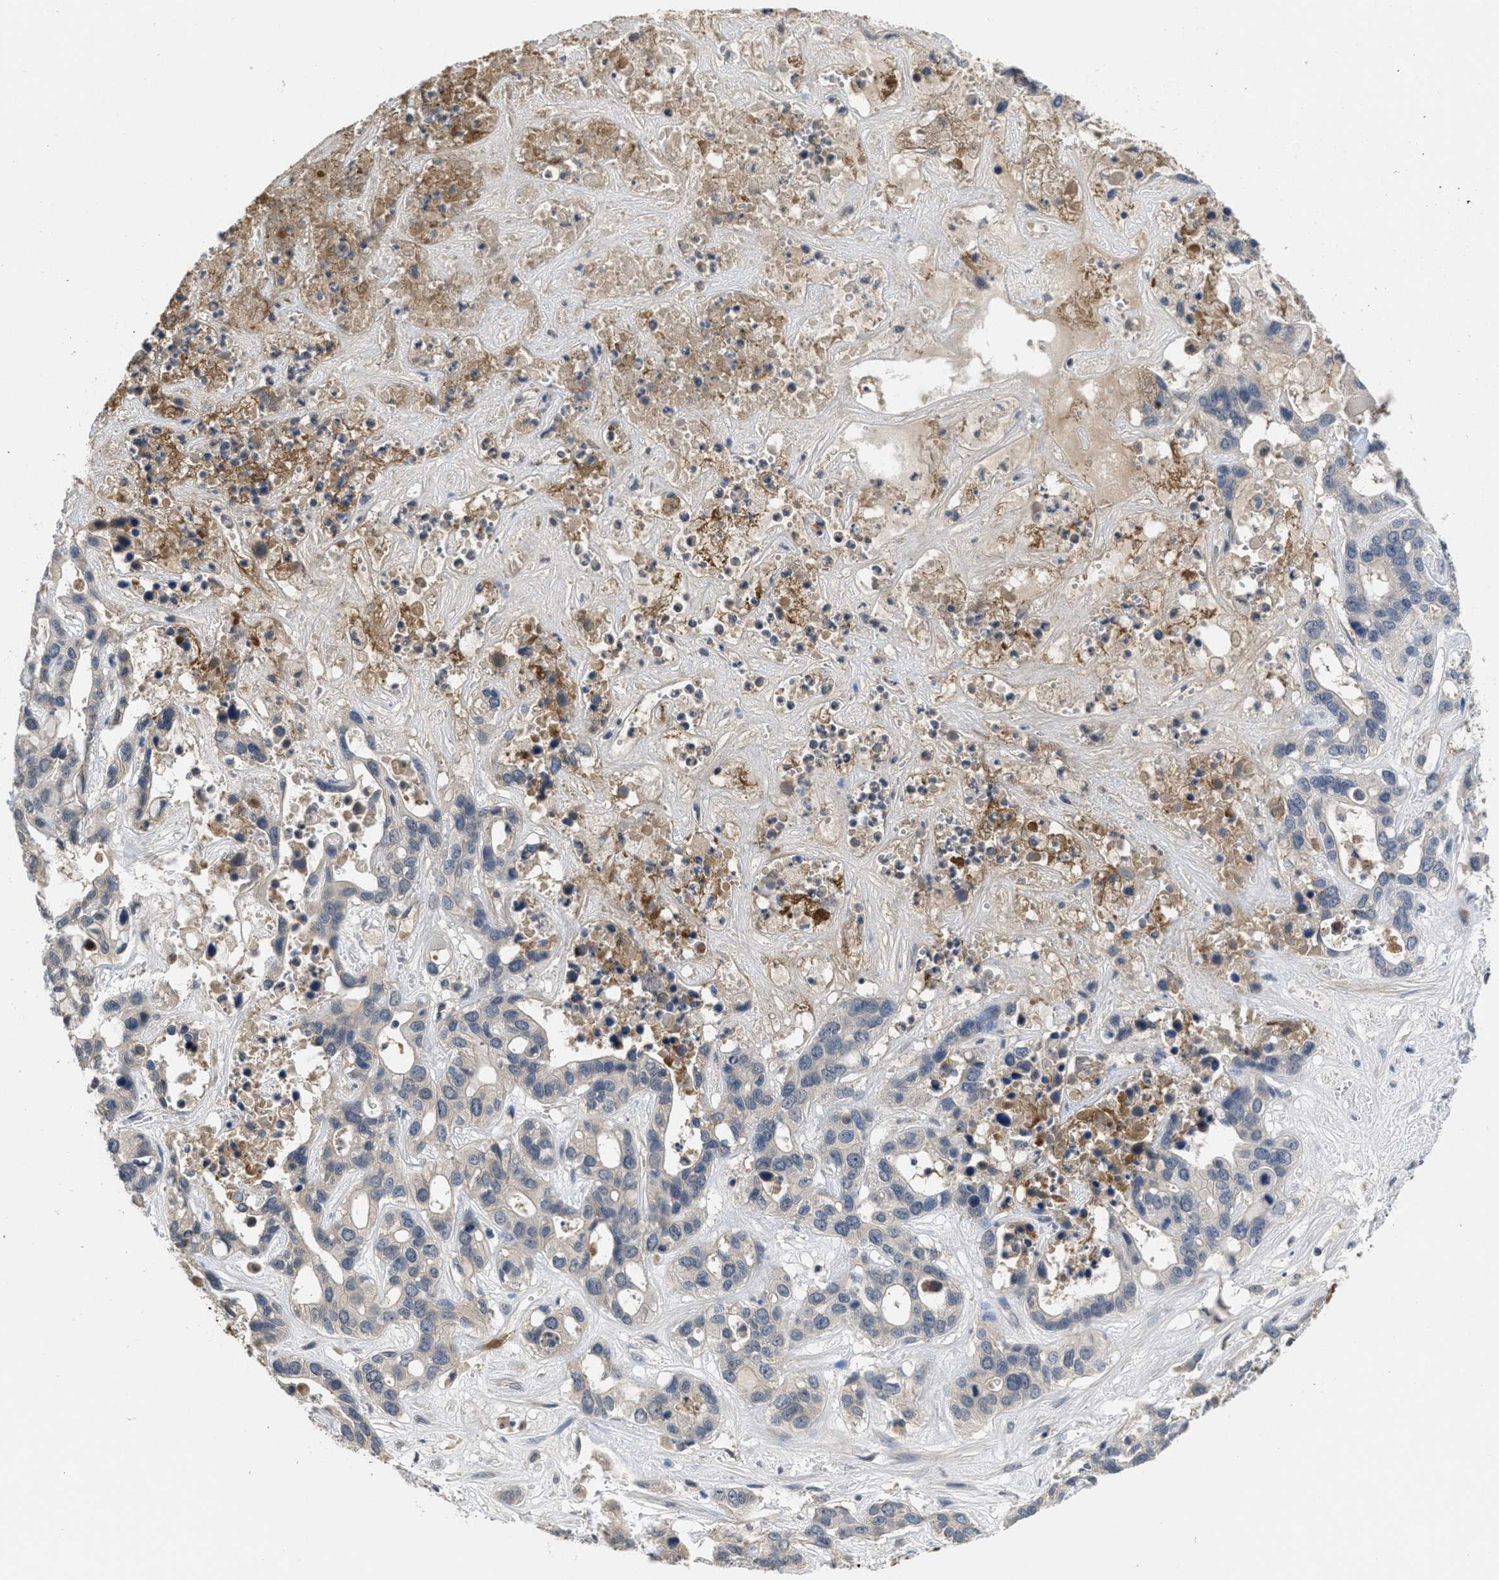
{"staining": {"intensity": "weak", "quantity": "<25%", "location": "cytoplasmic/membranous"}, "tissue": "liver cancer", "cell_type": "Tumor cells", "image_type": "cancer", "snomed": [{"axis": "morphology", "description": "Cholangiocarcinoma"}, {"axis": "topography", "description": "Liver"}], "caption": "Tumor cells are negative for protein expression in human liver cancer.", "gene": "ANGPT1", "patient": {"sex": "female", "age": 65}}